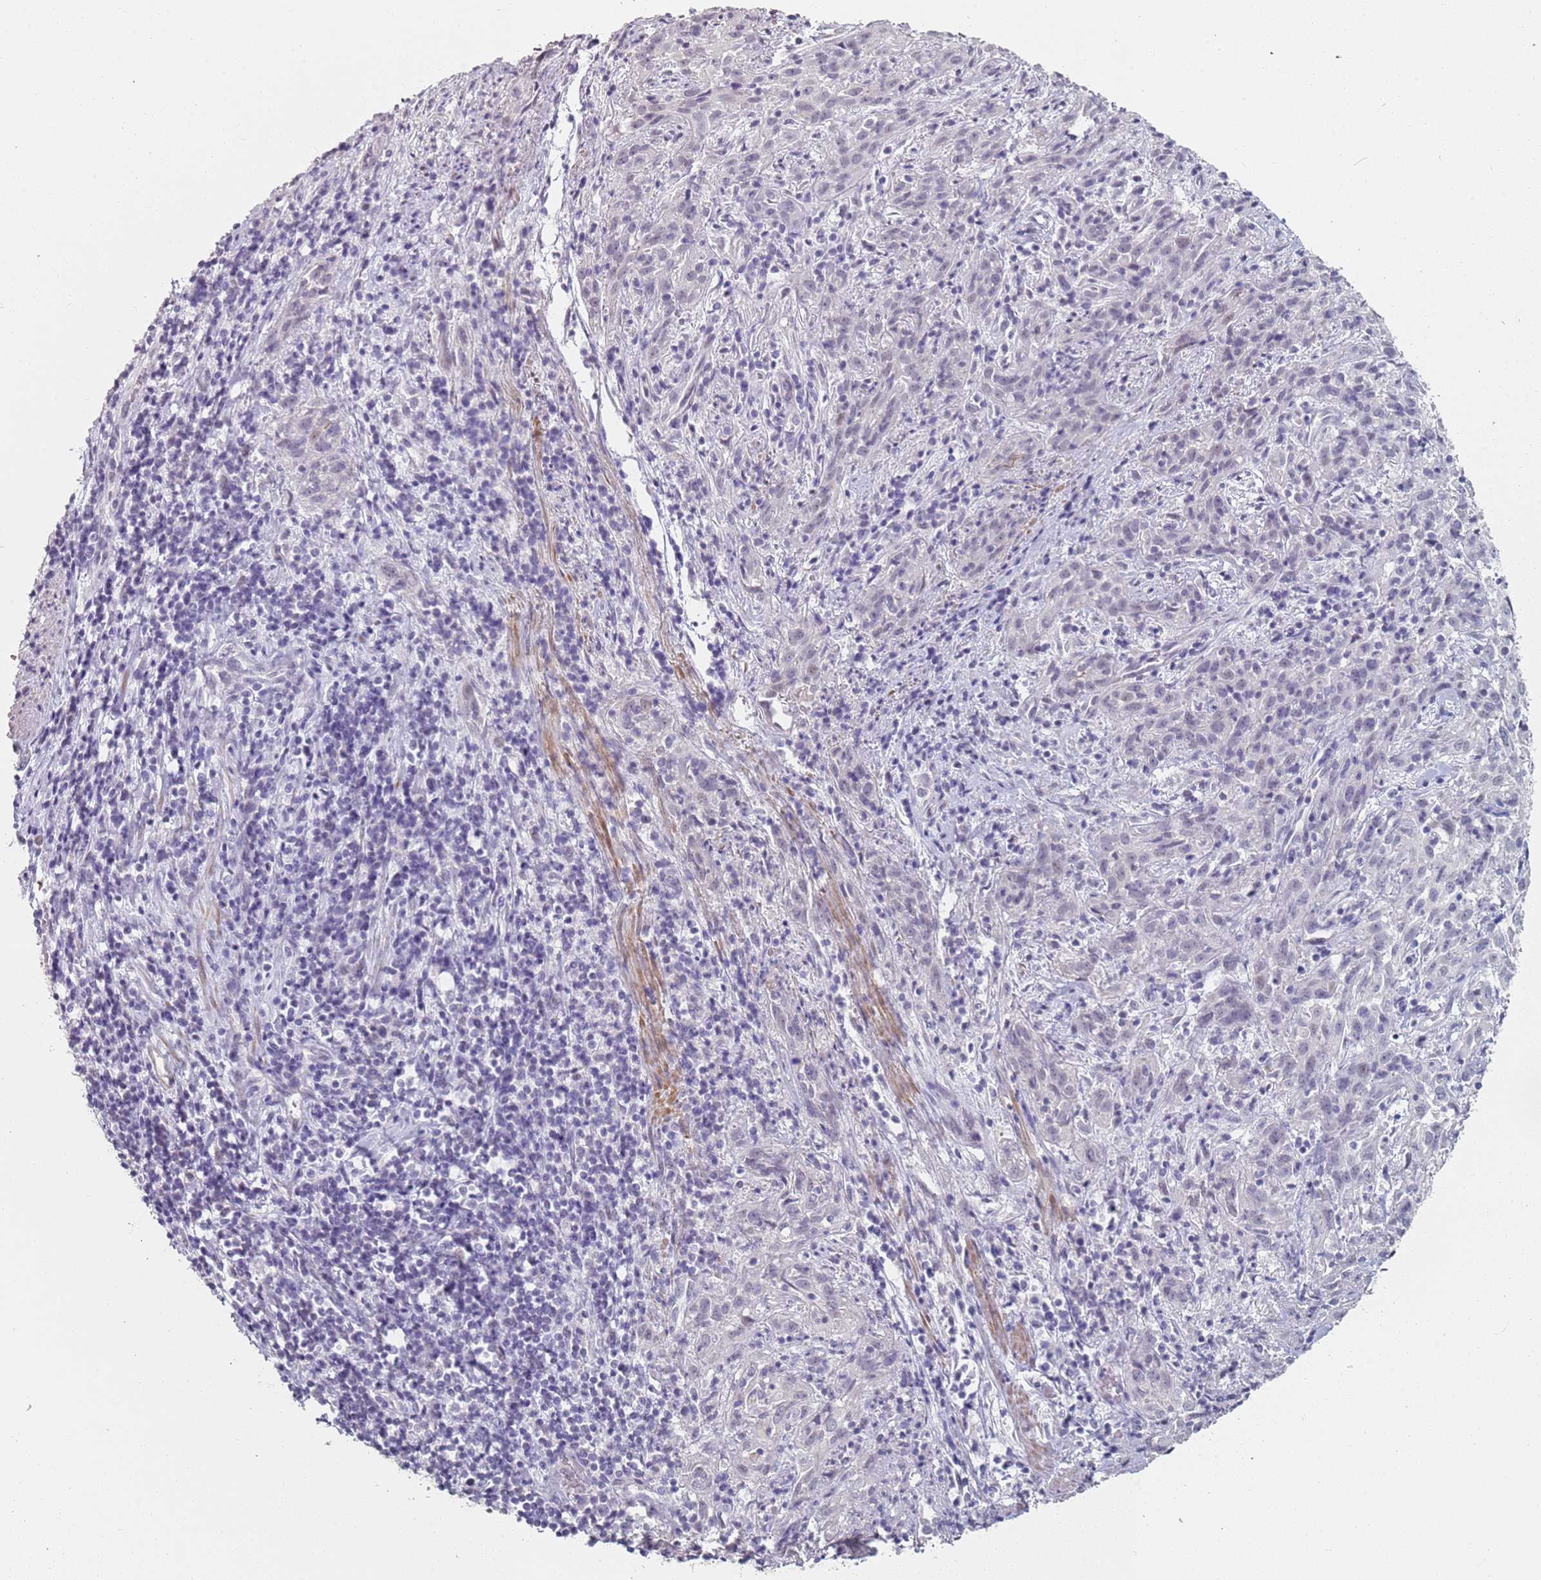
{"staining": {"intensity": "negative", "quantity": "none", "location": "none"}, "tissue": "cervical cancer", "cell_type": "Tumor cells", "image_type": "cancer", "snomed": [{"axis": "morphology", "description": "Squamous cell carcinoma, NOS"}, {"axis": "topography", "description": "Cervix"}], "caption": "Immunohistochemical staining of human cervical cancer displays no significant staining in tumor cells.", "gene": "DNAH11", "patient": {"sex": "female", "age": 57}}